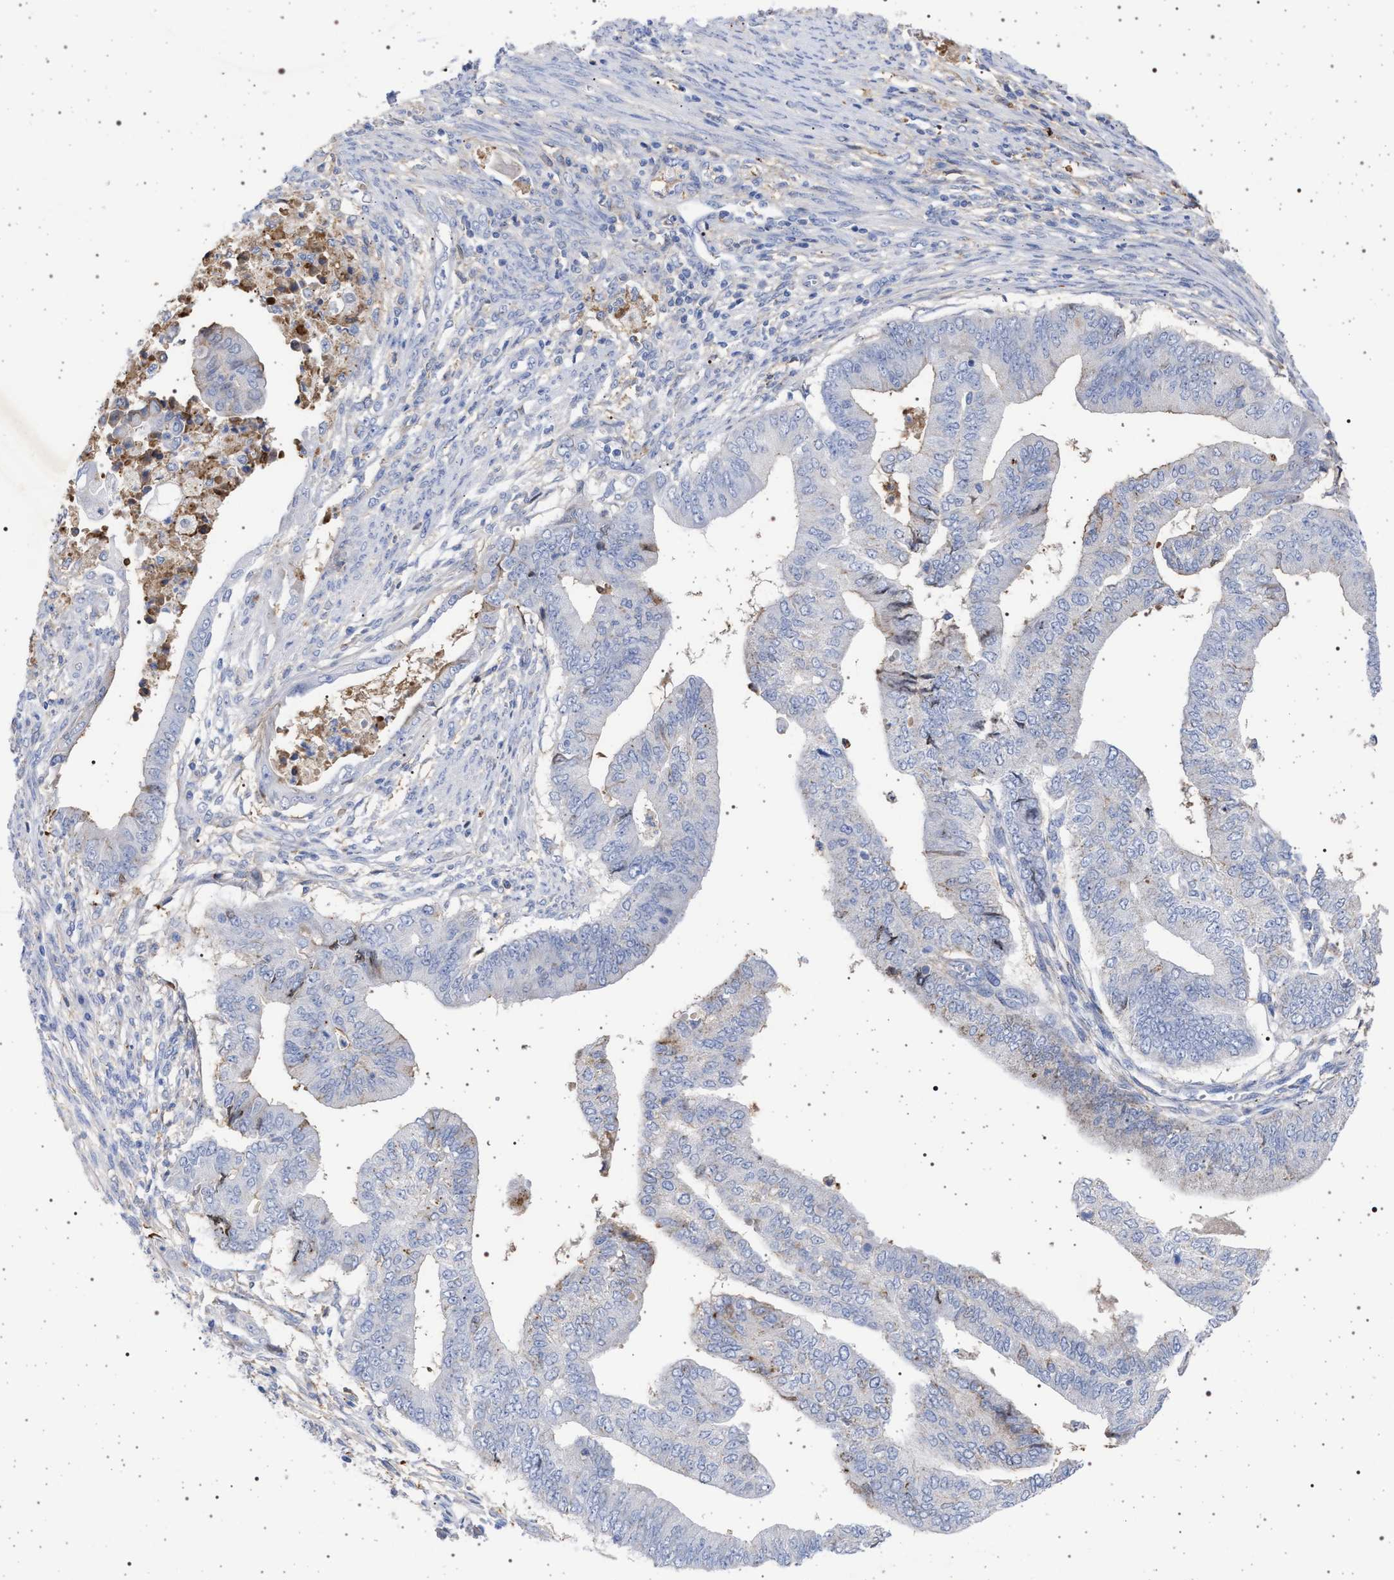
{"staining": {"intensity": "negative", "quantity": "none", "location": "none"}, "tissue": "endometrial cancer", "cell_type": "Tumor cells", "image_type": "cancer", "snomed": [{"axis": "morphology", "description": "Polyp, NOS"}, {"axis": "morphology", "description": "Adenocarcinoma, NOS"}, {"axis": "morphology", "description": "Adenoma, NOS"}, {"axis": "topography", "description": "Endometrium"}], "caption": "Endometrial adenocarcinoma stained for a protein using immunohistochemistry (IHC) displays no staining tumor cells.", "gene": "PLG", "patient": {"sex": "female", "age": 79}}